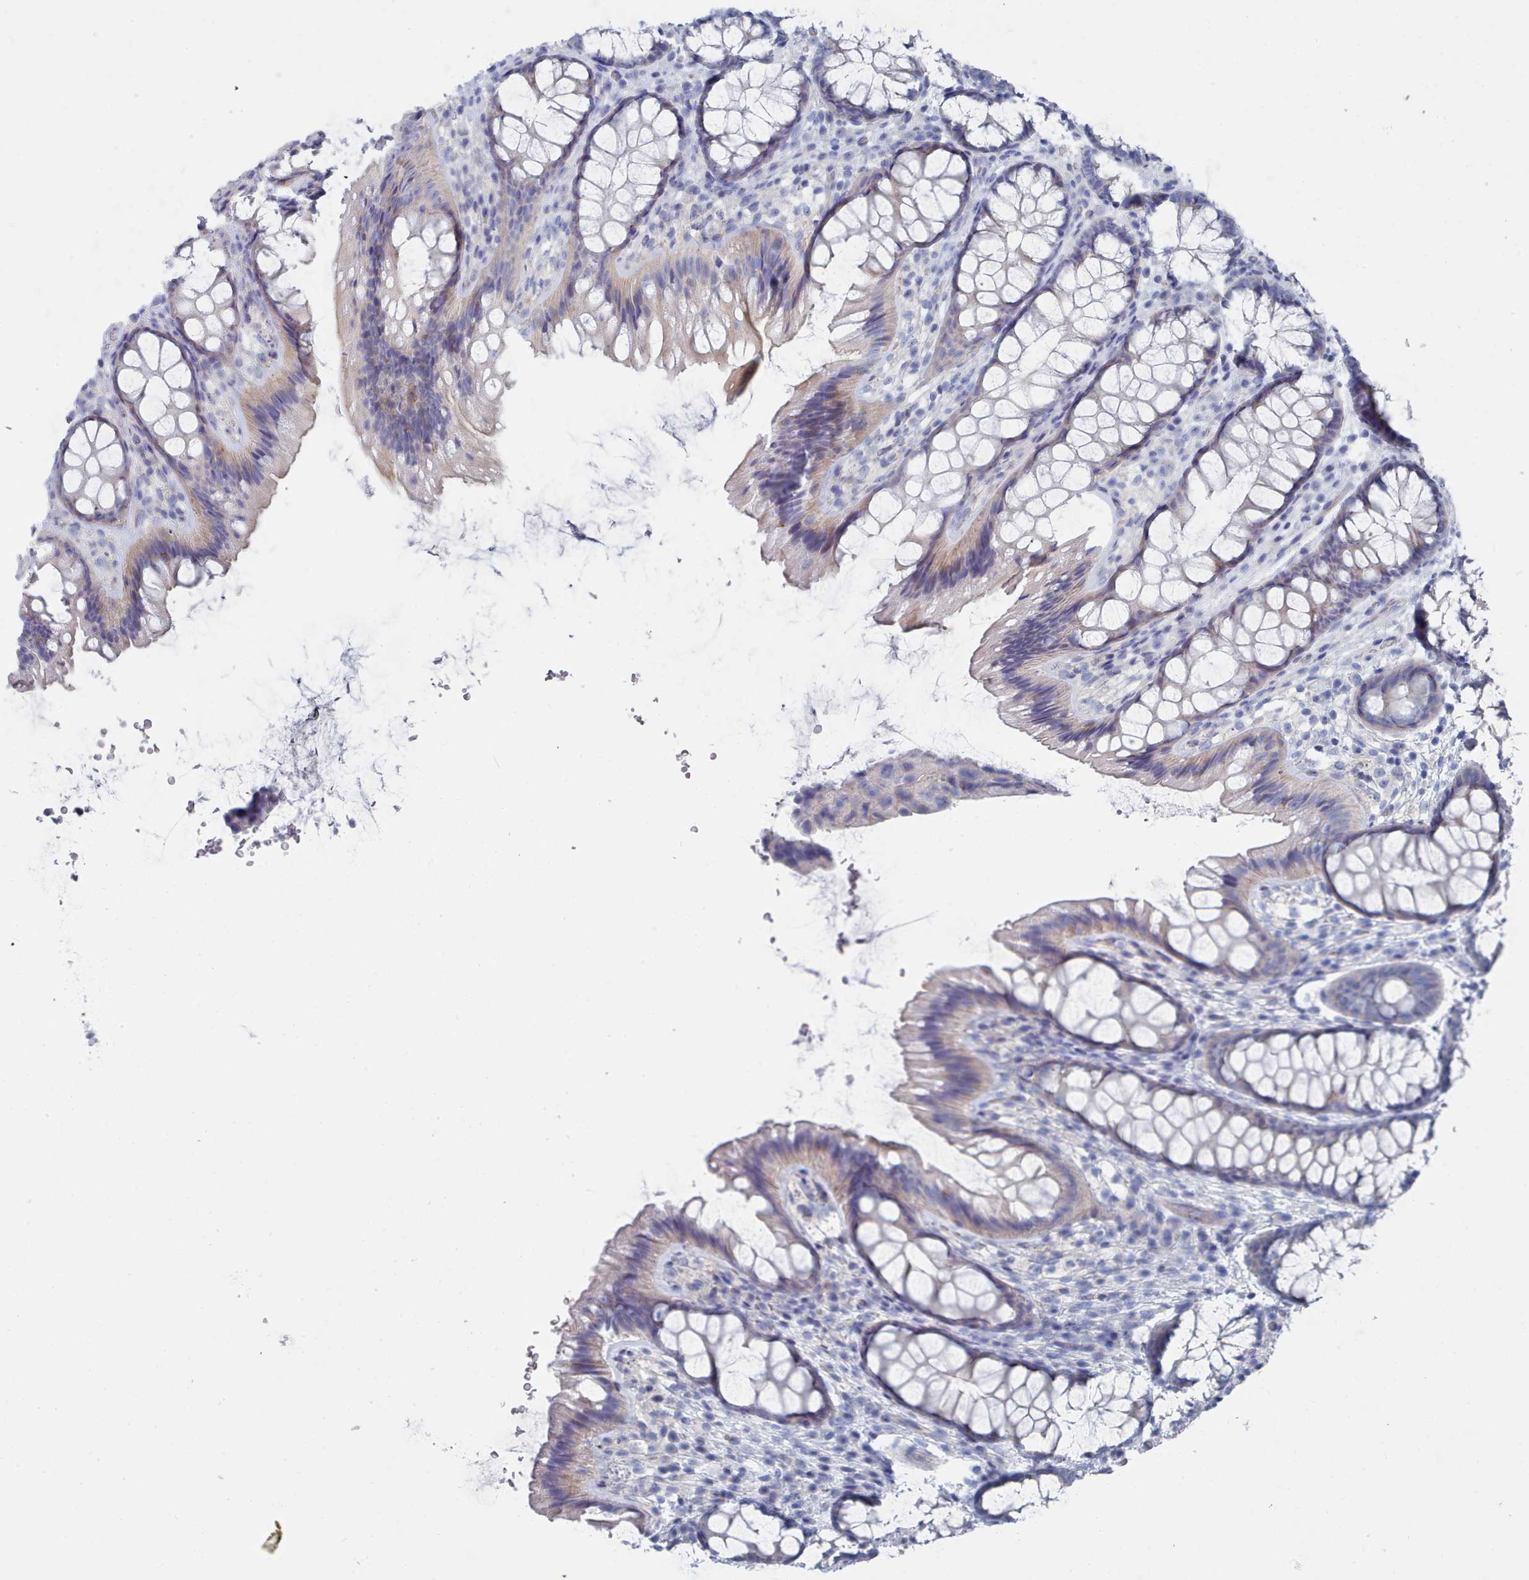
{"staining": {"intensity": "weak", "quantity": "<25%", "location": "cytoplasmic/membranous"}, "tissue": "colon", "cell_type": "Glandular cells", "image_type": "normal", "snomed": [{"axis": "morphology", "description": "Normal tissue, NOS"}, {"axis": "topography", "description": "Colon"}], "caption": "Immunohistochemistry (IHC) image of normal human colon stained for a protein (brown), which demonstrates no positivity in glandular cells. The staining is performed using DAB brown chromogen with nuclei counter-stained in using hematoxylin.", "gene": "ENSG00000285188", "patient": {"sex": "male", "age": 46}}